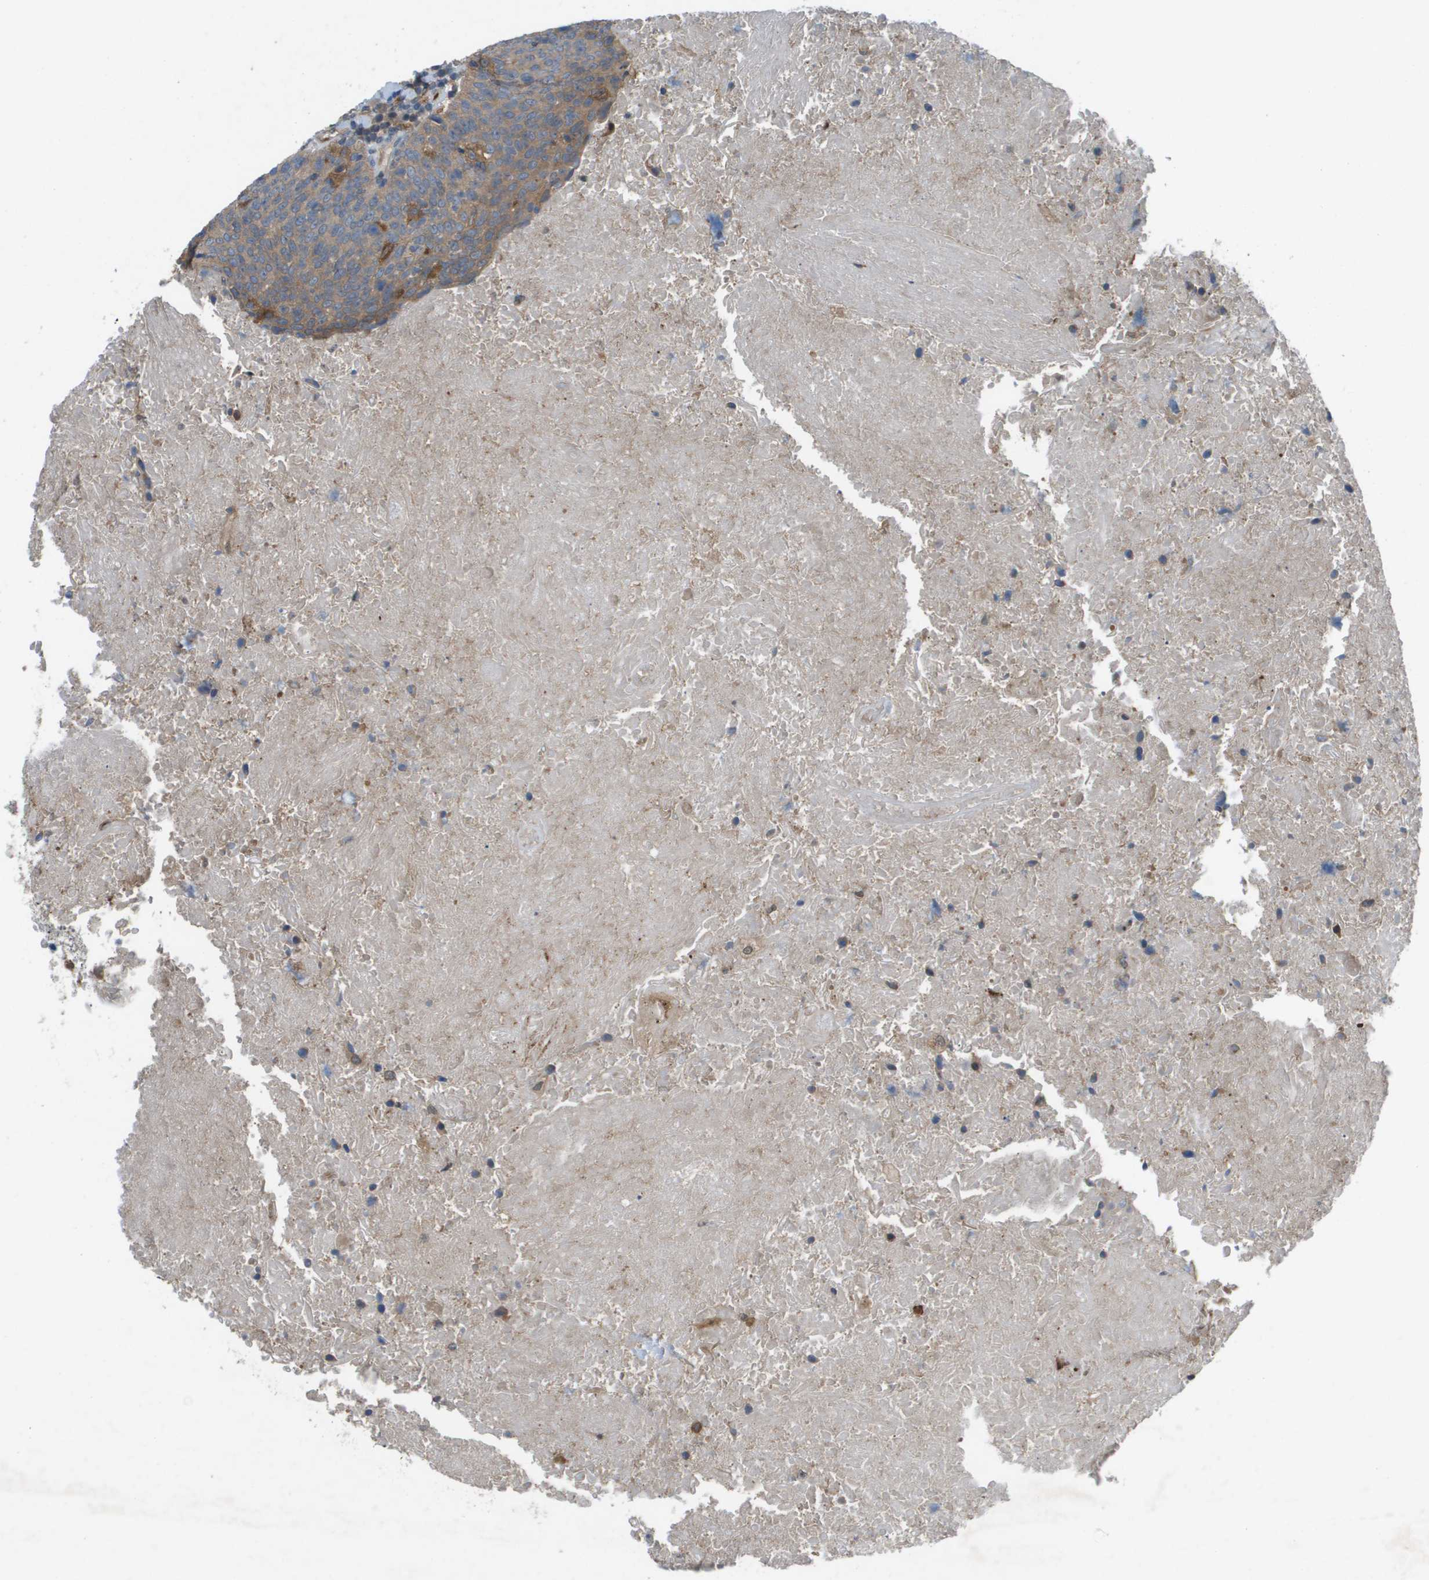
{"staining": {"intensity": "weak", "quantity": ">75%", "location": "cytoplasmic/membranous"}, "tissue": "head and neck cancer", "cell_type": "Tumor cells", "image_type": "cancer", "snomed": [{"axis": "morphology", "description": "Squamous cell carcinoma, NOS"}, {"axis": "morphology", "description": "Squamous cell carcinoma, metastatic, NOS"}, {"axis": "topography", "description": "Lymph node"}, {"axis": "topography", "description": "Head-Neck"}], "caption": "Head and neck cancer (metastatic squamous cell carcinoma) tissue shows weak cytoplasmic/membranous positivity in approximately >75% of tumor cells, visualized by immunohistochemistry.", "gene": "PALD1", "patient": {"sex": "male", "age": 62}}